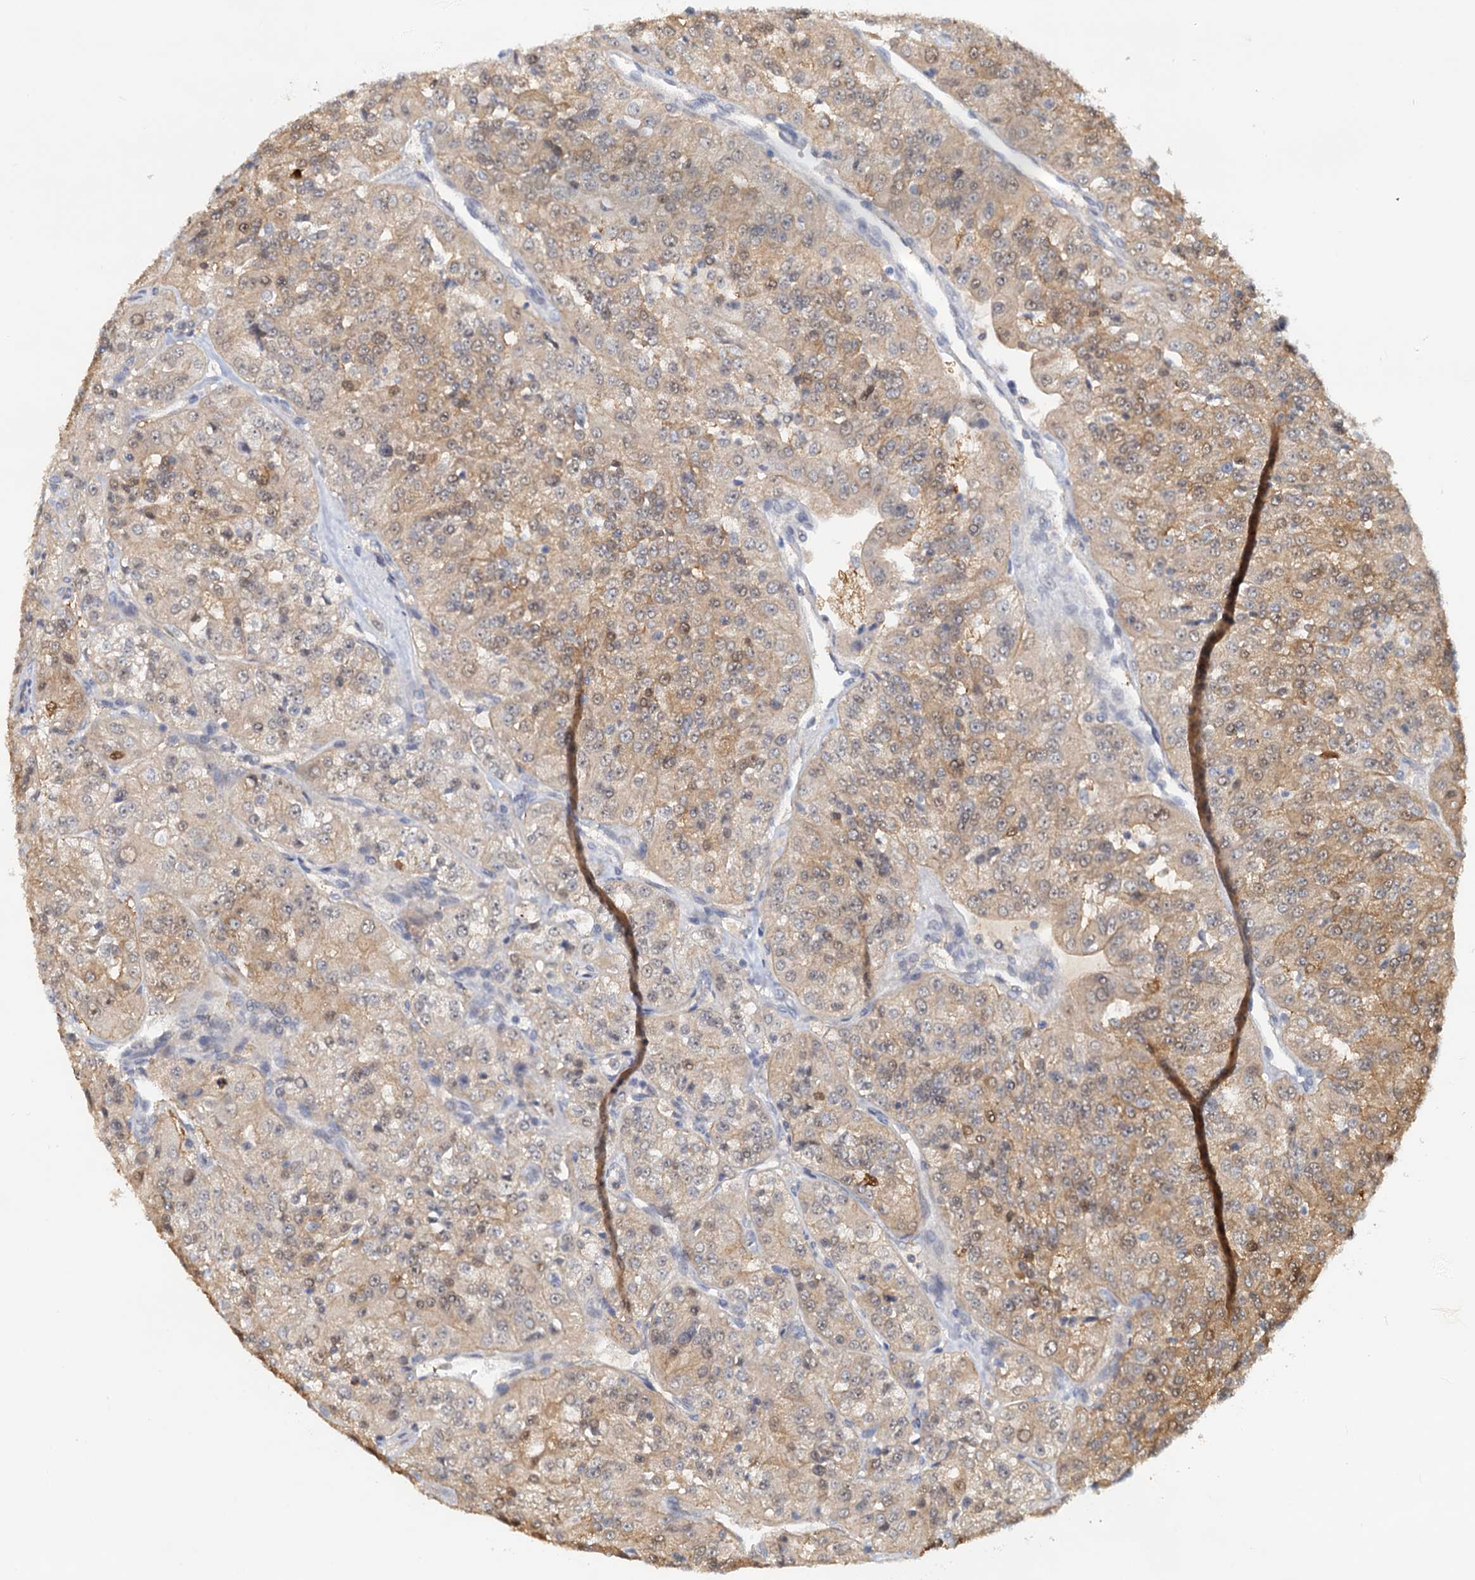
{"staining": {"intensity": "moderate", "quantity": "25%-75%", "location": "cytoplasmic/membranous,nuclear"}, "tissue": "renal cancer", "cell_type": "Tumor cells", "image_type": "cancer", "snomed": [{"axis": "morphology", "description": "Adenocarcinoma, NOS"}, {"axis": "topography", "description": "Kidney"}], "caption": "IHC (DAB) staining of human adenocarcinoma (renal) demonstrates moderate cytoplasmic/membranous and nuclear protein staining in about 25%-75% of tumor cells.", "gene": "SPINDOC", "patient": {"sex": "female", "age": 63}}